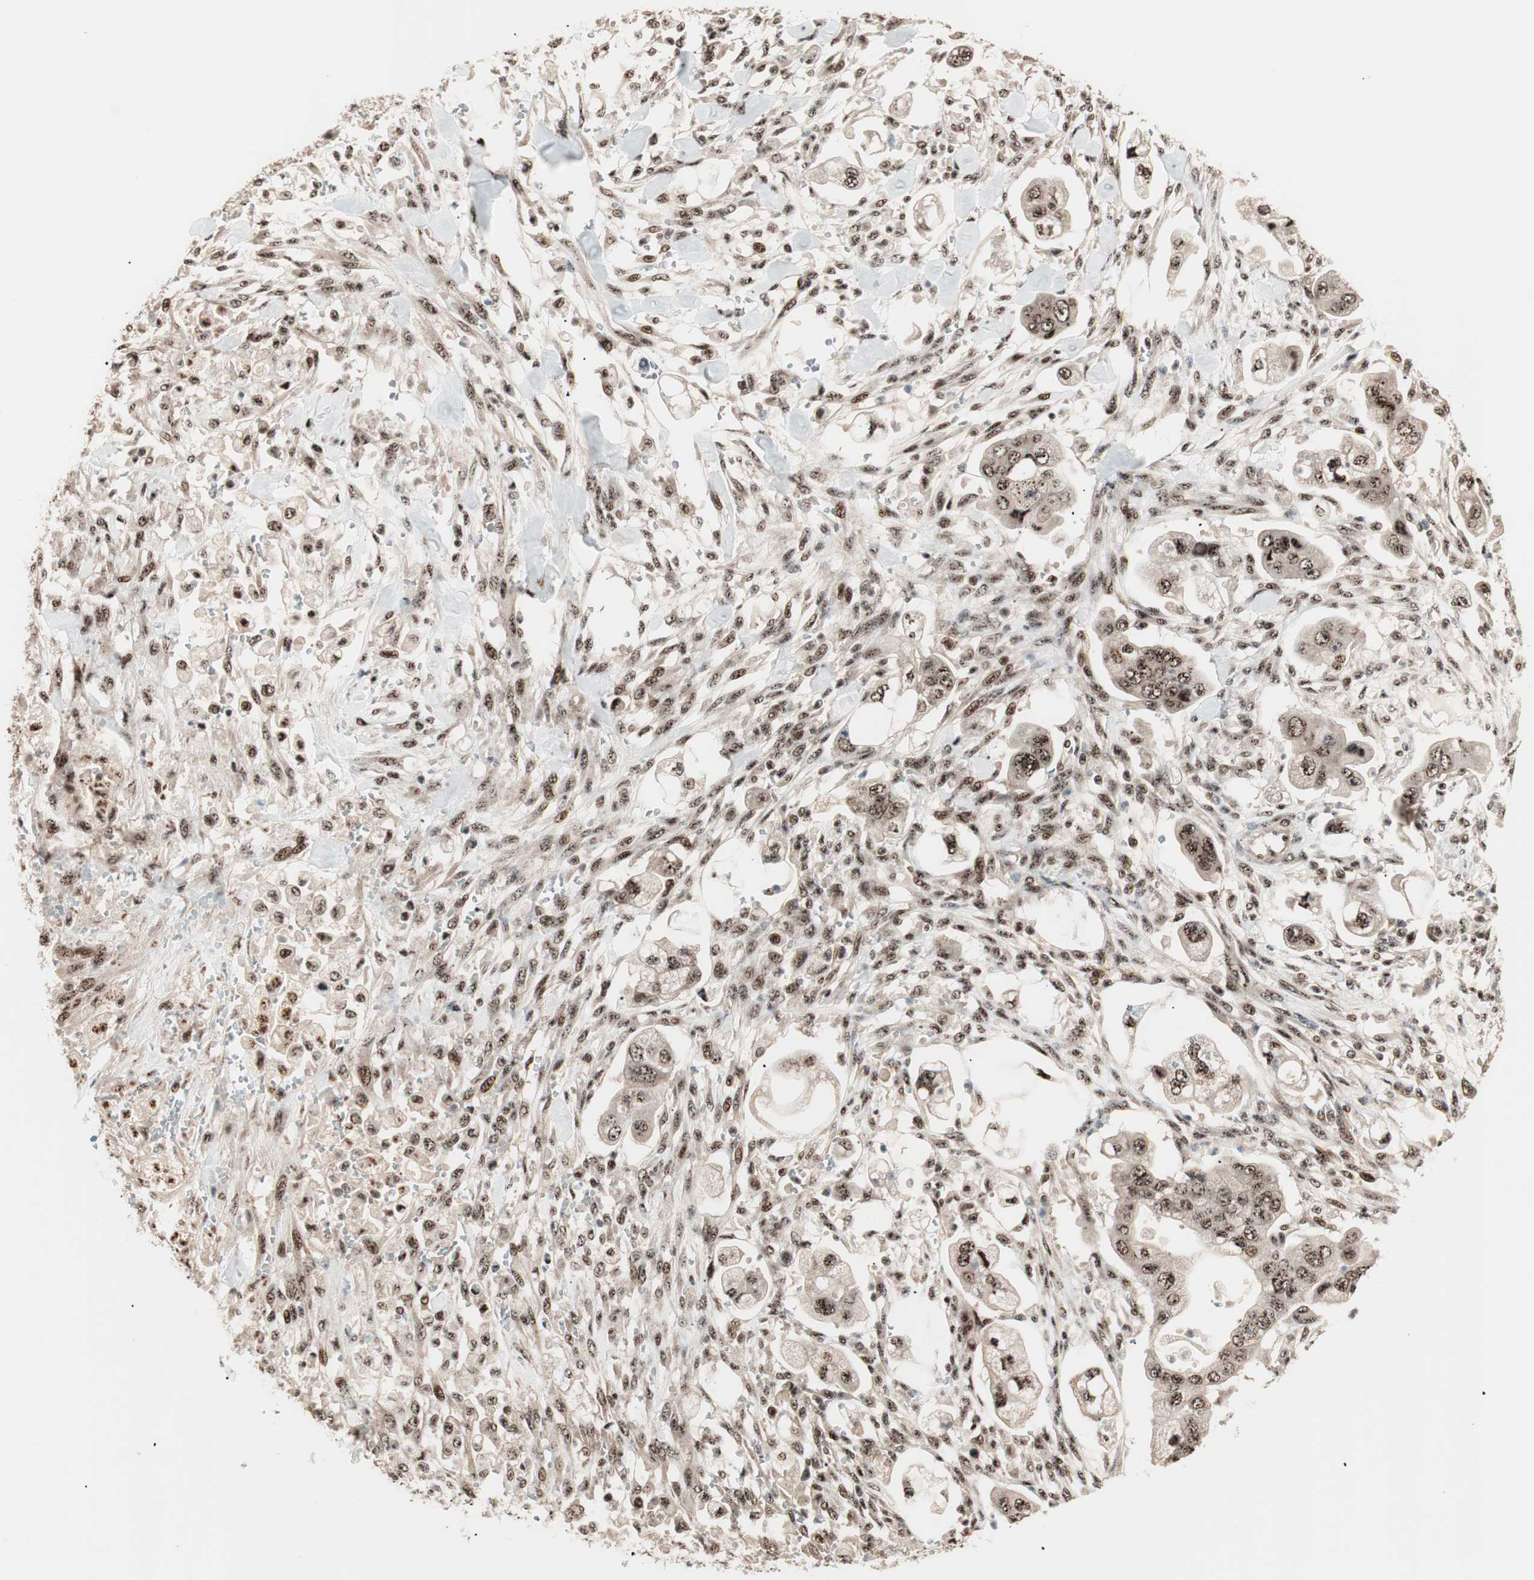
{"staining": {"intensity": "moderate", "quantity": ">75%", "location": "cytoplasmic/membranous,nuclear"}, "tissue": "stomach cancer", "cell_type": "Tumor cells", "image_type": "cancer", "snomed": [{"axis": "morphology", "description": "Adenocarcinoma, NOS"}, {"axis": "topography", "description": "Stomach"}], "caption": "IHC (DAB) staining of stomach cancer demonstrates moderate cytoplasmic/membranous and nuclear protein staining in approximately >75% of tumor cells.", "gene": "NR5A2", "patient": {"sex": "male", "age": 62}}